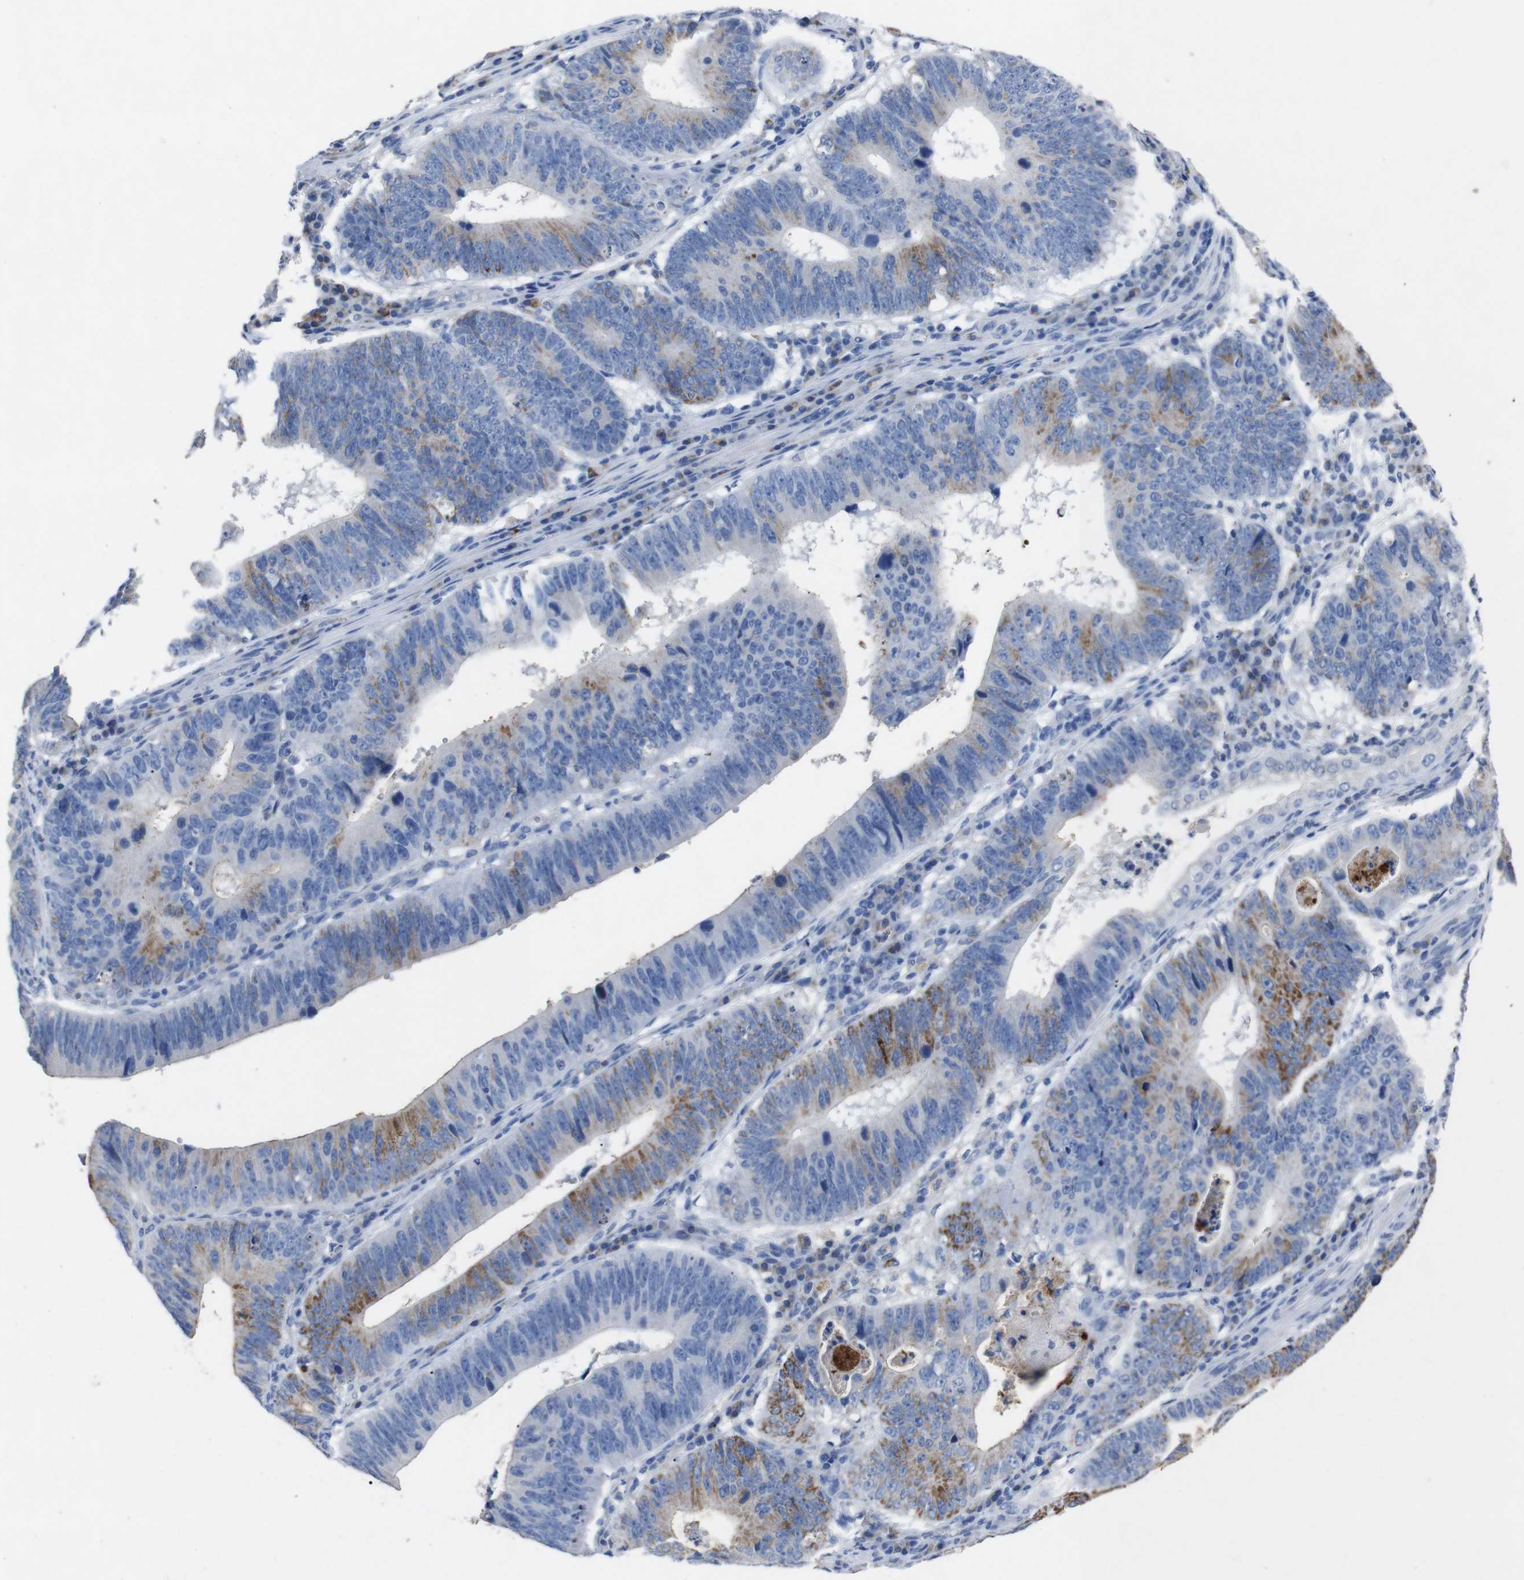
{"staining": {"intensity": "strong", "quantity": "<25%", "location": "cytoplasmic/membranous"}, "tissue": "stomach cancer", "cell_type": "Tumor cells", "image_type": "cancer", "snomed": [{"axis": "morphology", "description": "Adenocarcinoma, NOS"}, {"axis": "topography", "description": "Stomach"}], "caption": "Immunohistochemistry (IHC) (DAB) staining of human stomach cancer exhibits strong cytoplasmic/membranous protein expression in about <25% of tumor cells.", "gene": "GJB2", "patient": {"sex": "male", "age": 59}}